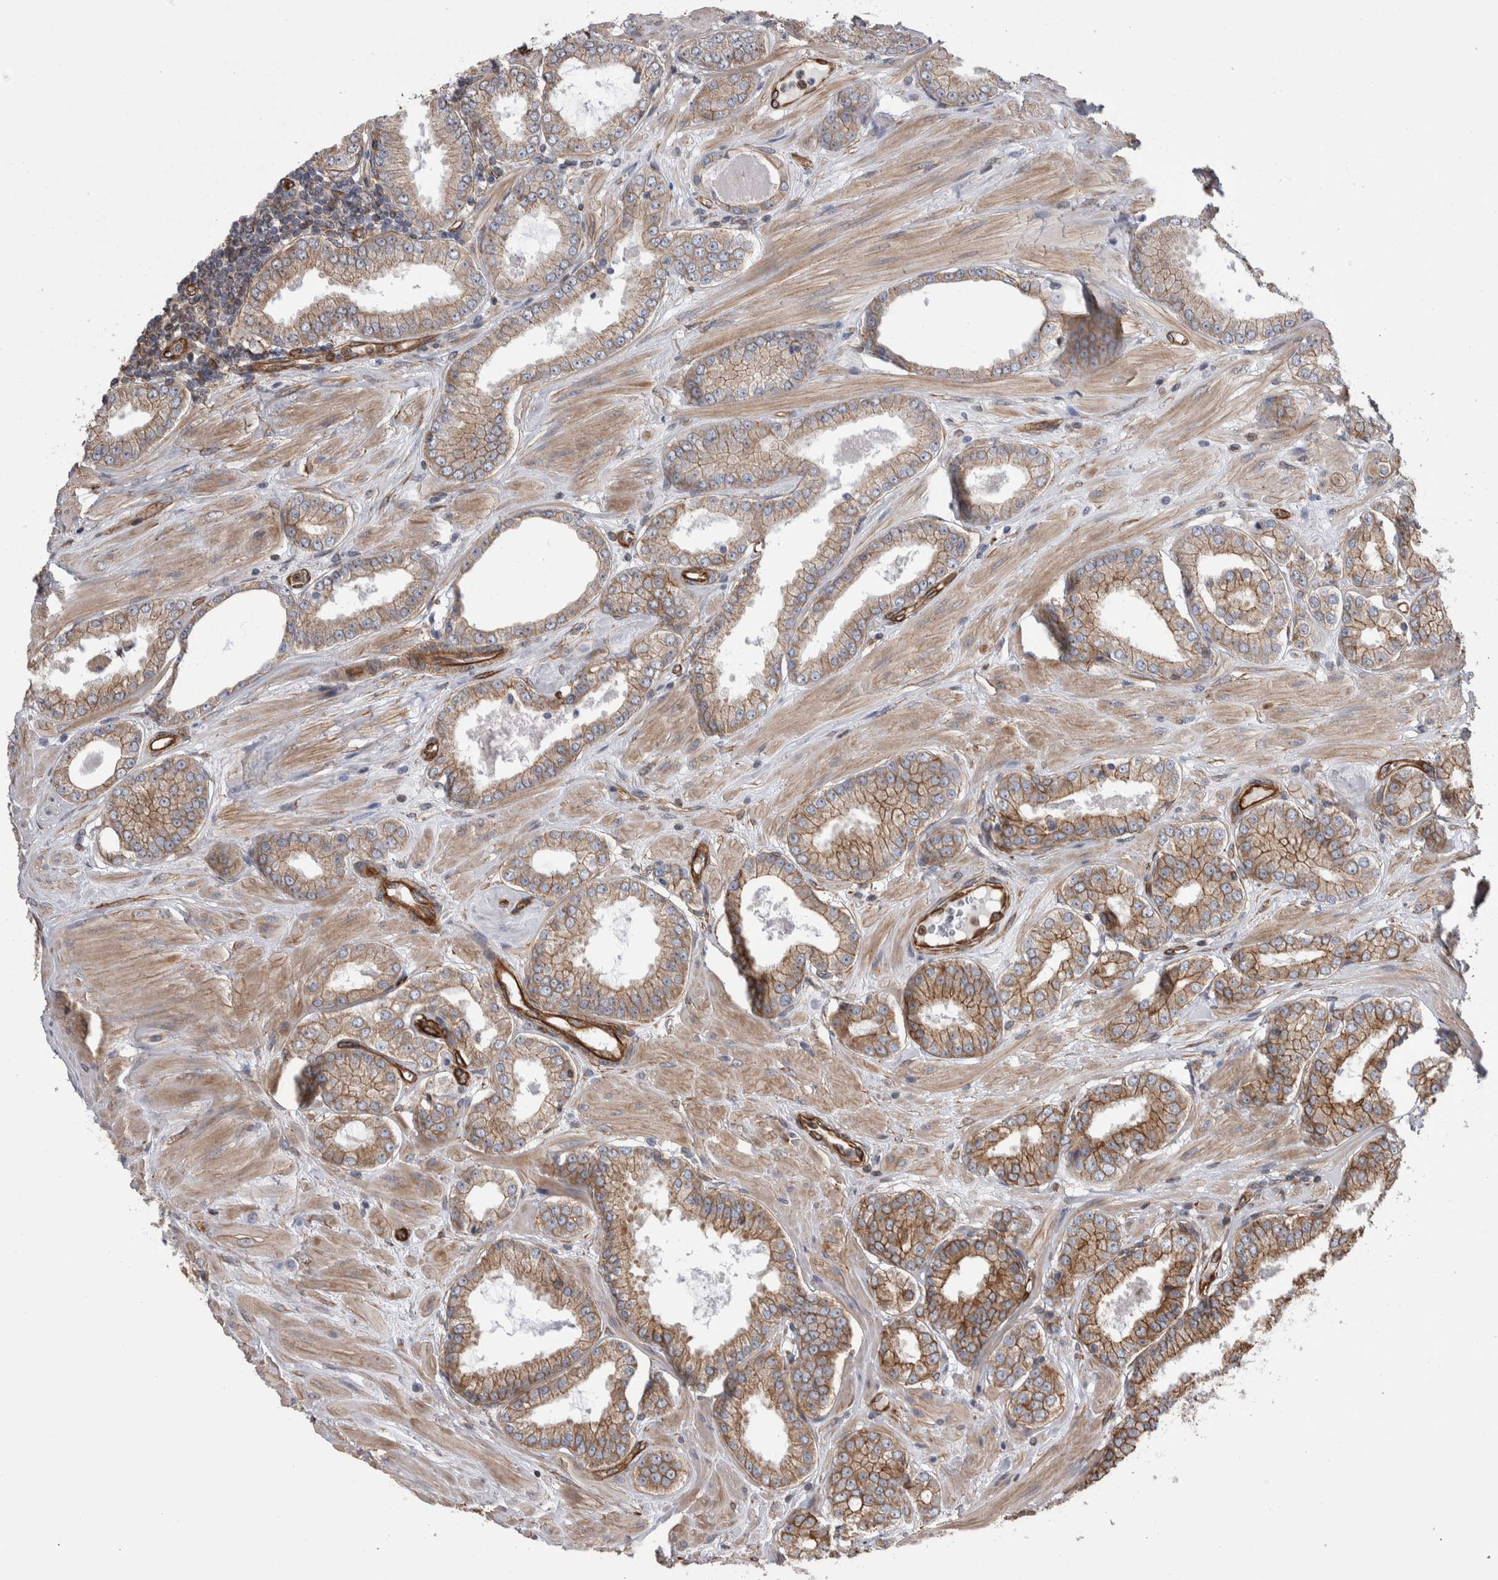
{"staining": {"intensity": "moderate", "quantity": "25%-75%", "location": "cytoplasmic/membranous"}, "tissue": "prostate cancer", "cell_type": "Tumor cells", "image_type": "cancer", "snomed": [{"axis": "morphology", "description": "Adenocarcinoma, Low grade"}, {"axis": "topography", "description": "Prostate"}], "caption": "Immunohistochemistry micrograph of human prostate cancer stained for a protein (brown), which demonstrates medium levels of moderate cytoplasmic/membranous staining in about 25%-75% of tumor cells.", "gene": "KIF12", "patient": {"sex": "male", "age": 62}}